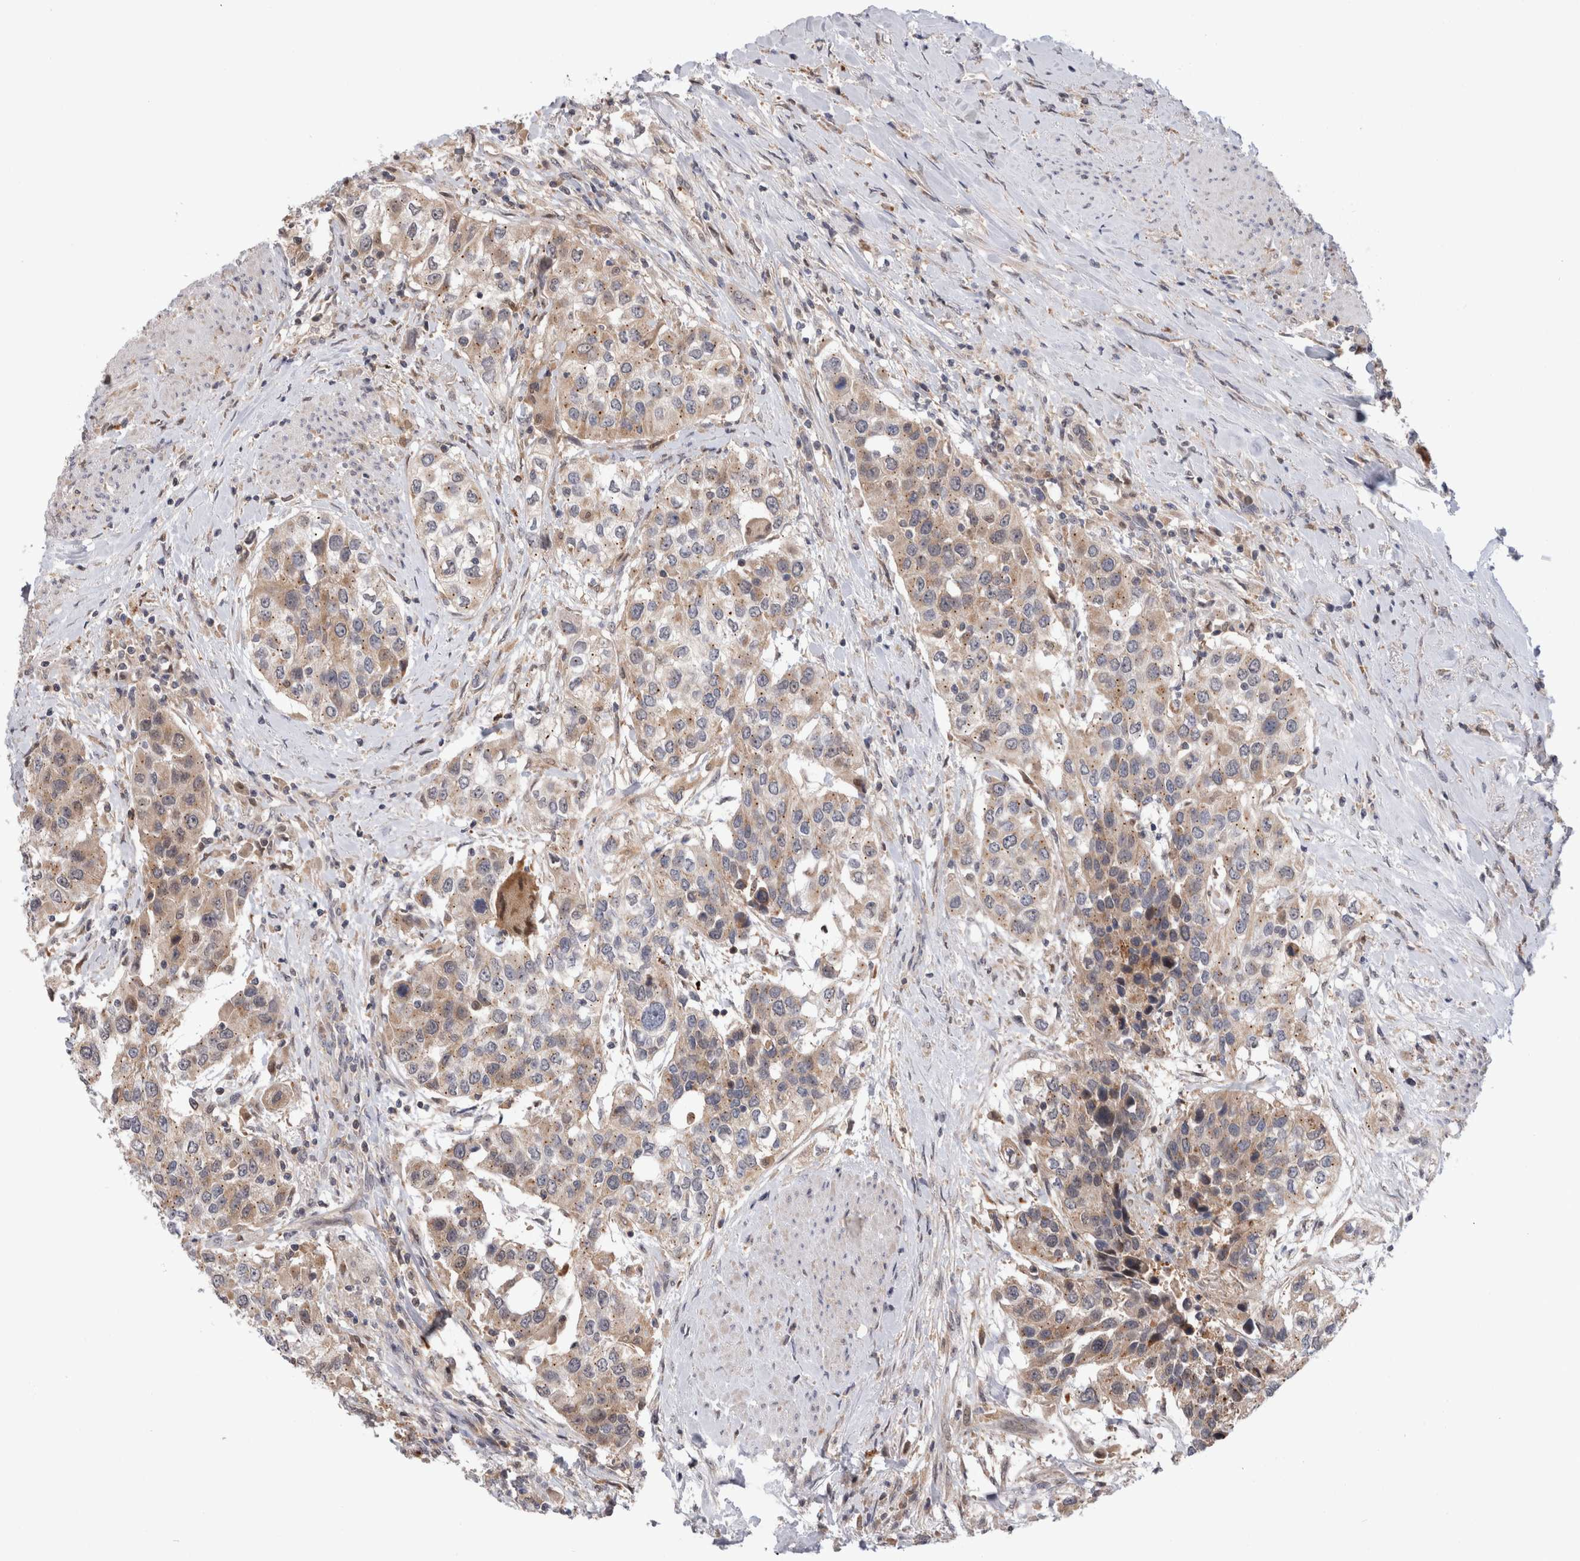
{"staining": {"intensity": "moderate", "quantity": ">75%", "location": "cytoplasmic/membranous"}, "tissue": "urothelial cancer", "cell_type": "Tumor cells", "image_type": "cancer", "snomed": [{"axis": "morphology", "description": "Urothelial carcinoma, High grade"}, {"axis": "topography", "description": "Urinary bladder"}], "caption": "Moderate cytoplasmic/membranous positivity for a protein is identified in about >75% of tumor cells of high-grade urothelial carcinoma using IHC.", "gene": "MRPL37", "patient": {"sex": "female", "age": 80}}